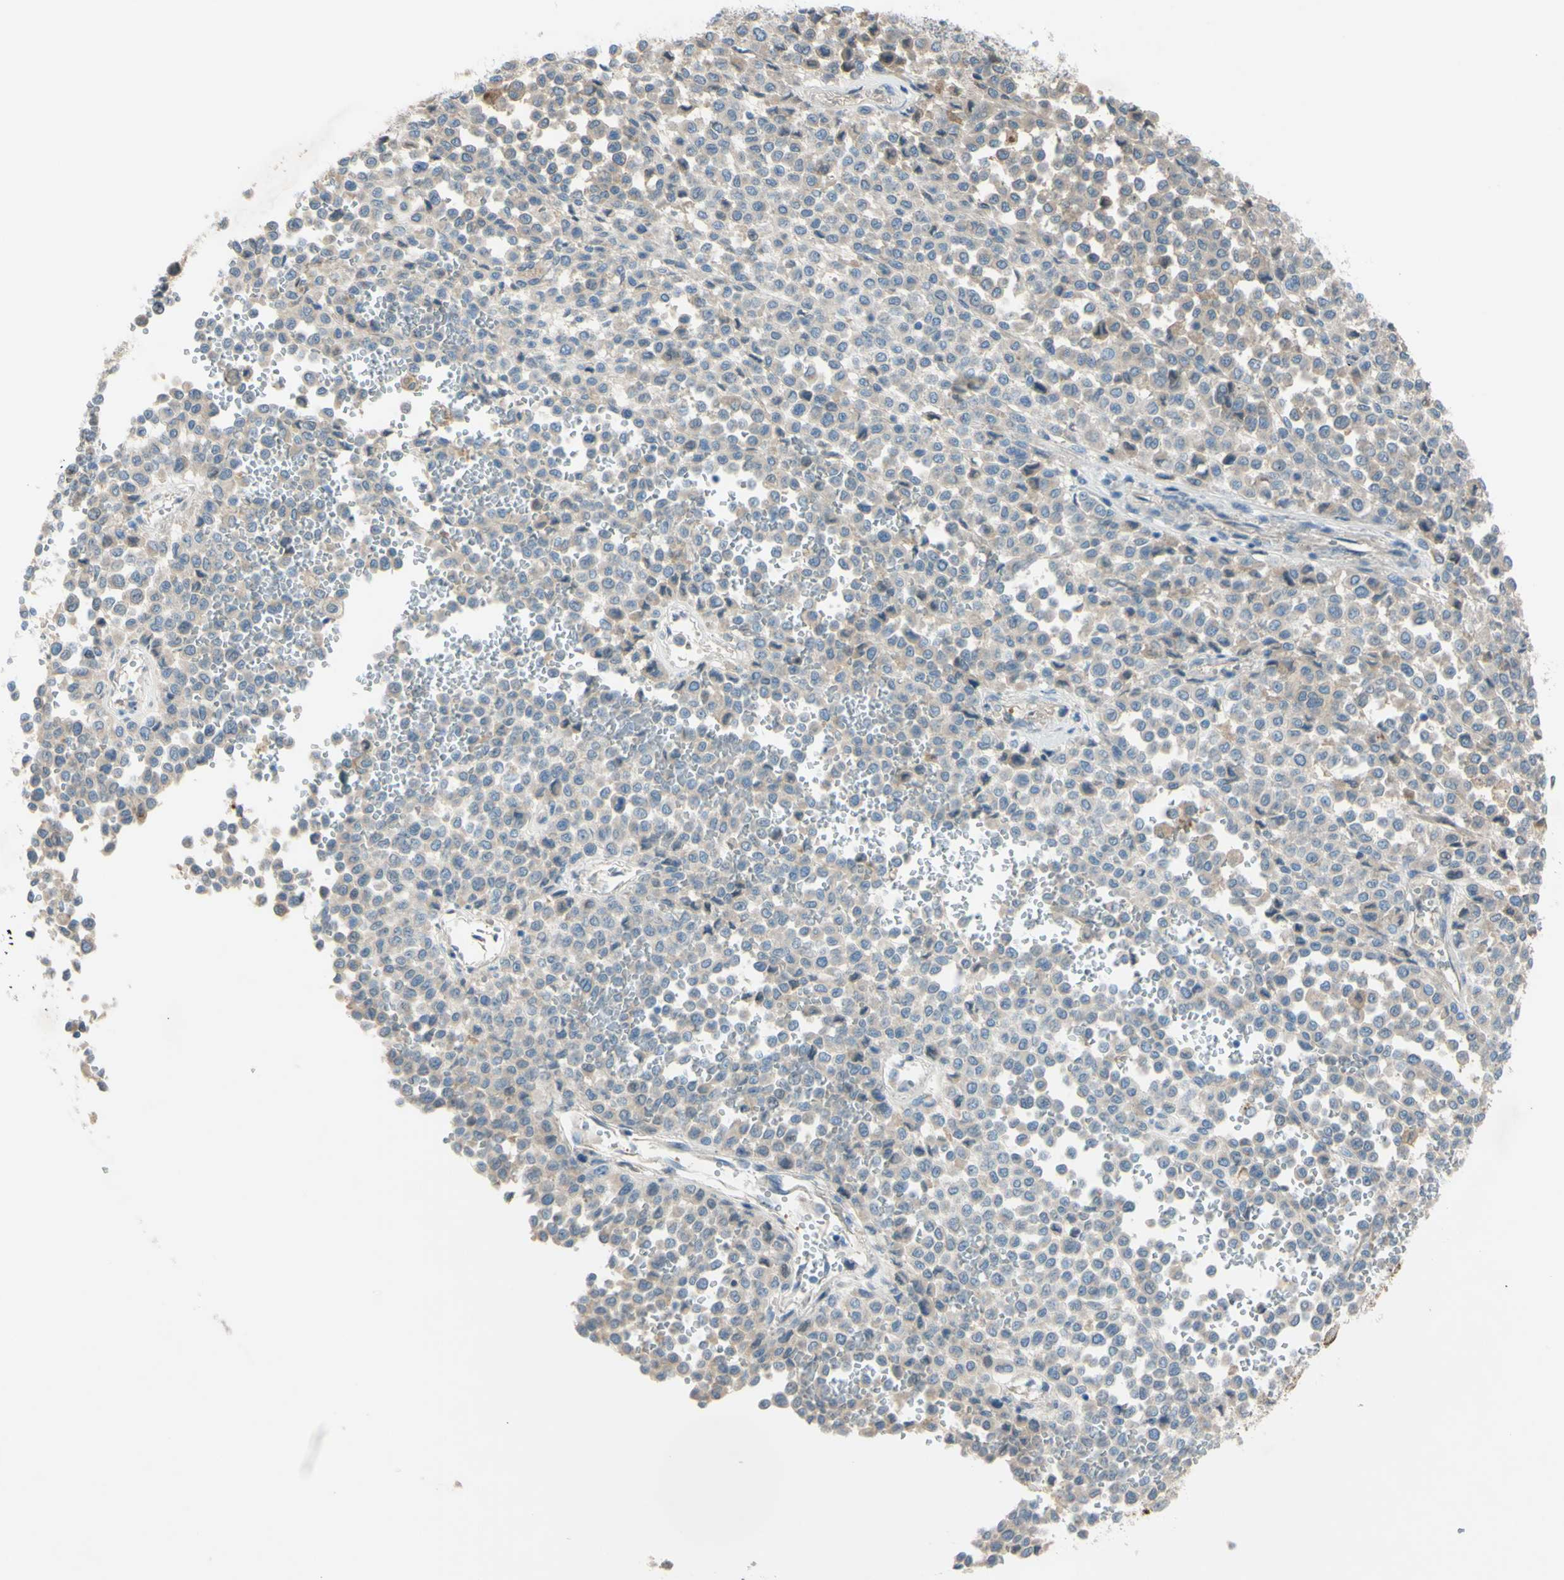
{"staining": {"intensity": "weak", "quantity": "<25%", "location": "cytoplasmic/membranous"}, "tissue": "melanoma", "cell_type": "Tumor cells", "image_type": "cancer", "snomed": [{"axis": "morphology", "description": "Malignant melanoma, Metastatic site"}, {"axis": "topography", "description": "Pancreas"}], "caption": "Melanoma stained for a protein using immunohistochemistry (IHC) exhibits no positivity tumor cells.", "gene": "ATRN", "patient": {"sex": "female", "age": 30}}